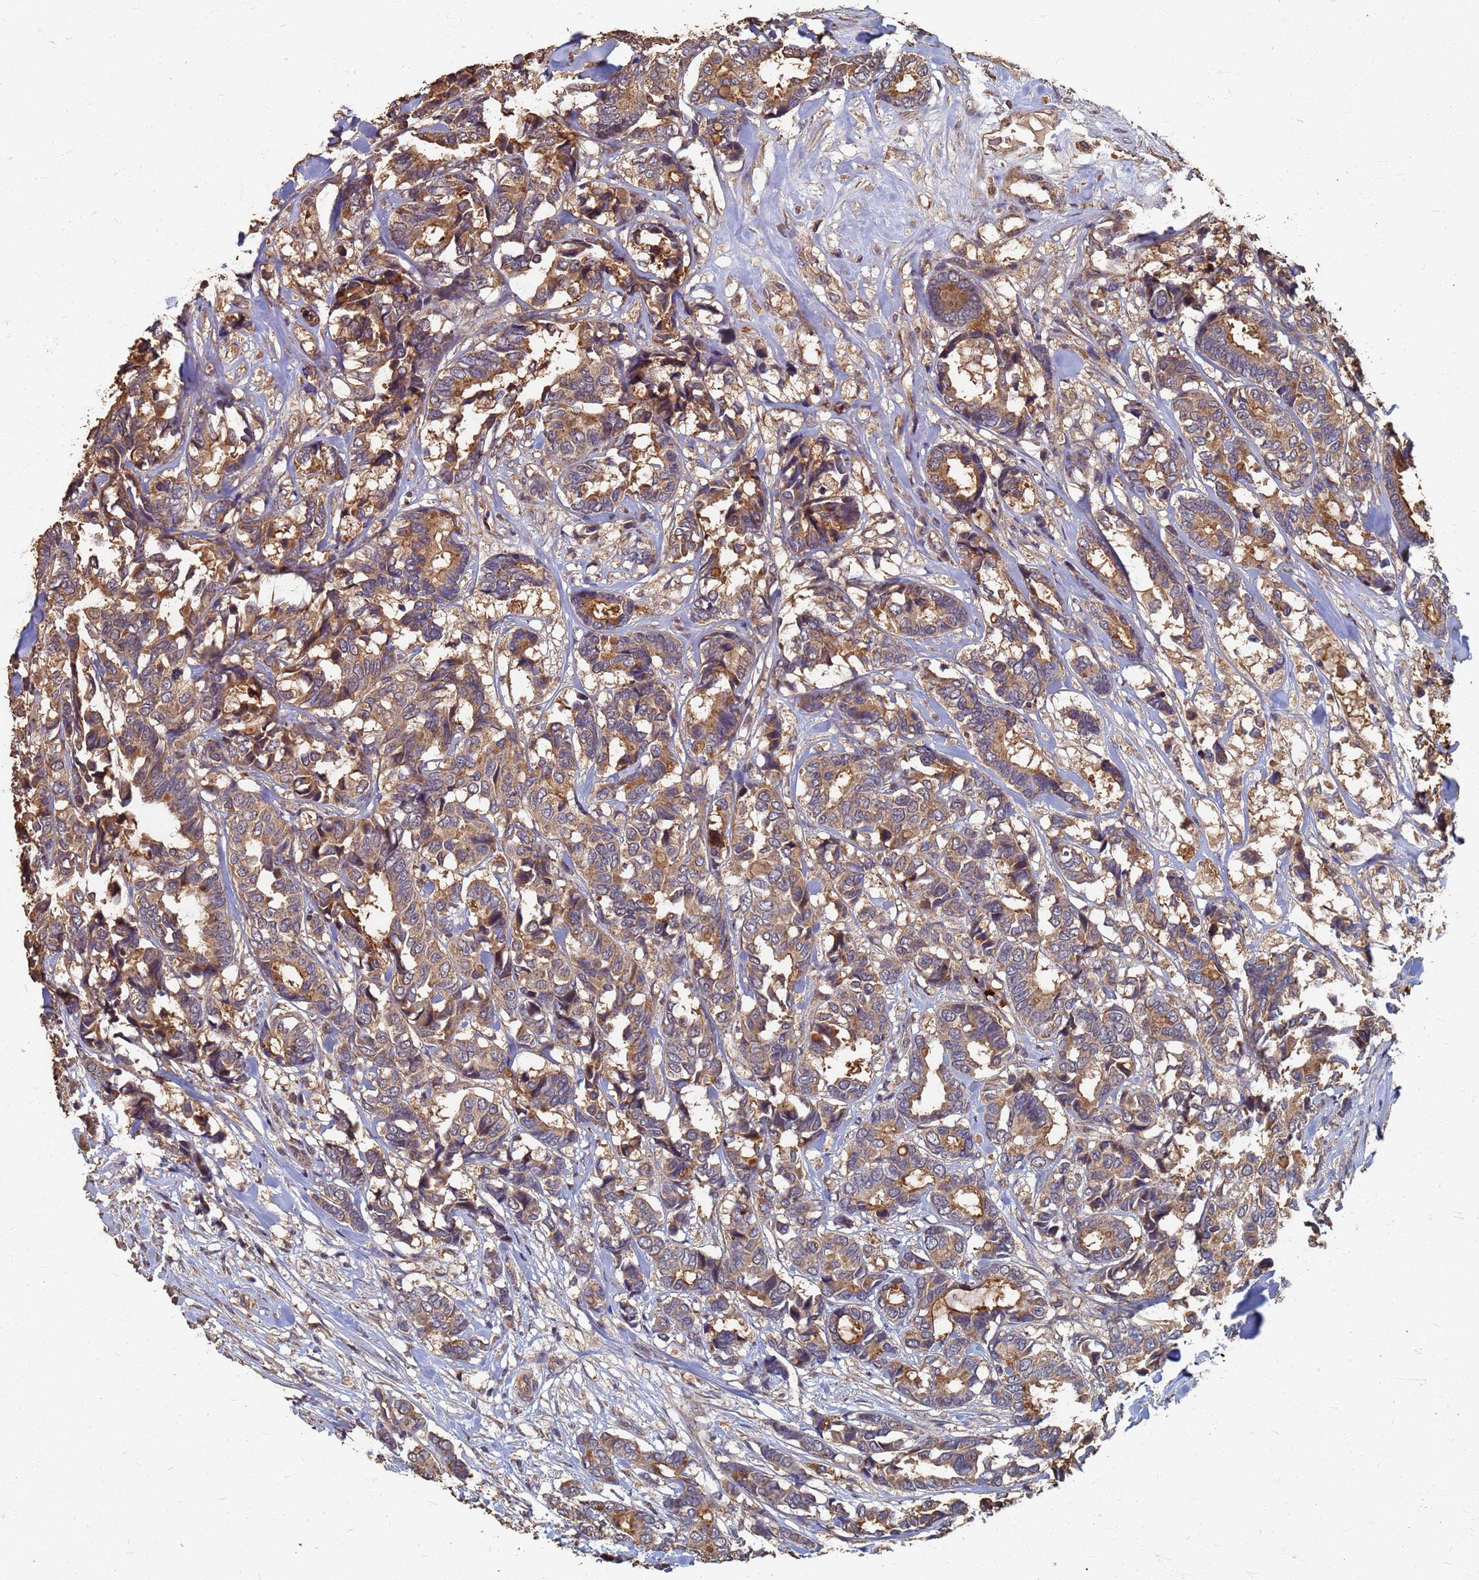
{"staining": {"intensity": "moderate", "quantity": ">75%", "location": "cytoplasmic/membranous"}, "tissue": "breast cancer", "cell_type": "Tumor cells", "image_type": "cancer", "snomed": [{"axis": "morphology", "description": "Duct carcinoma"}, {"axis": "topography", "description": "Breast"}], "caption": "This is an image of IHC staining of infiltrating ductal carcinoma (breast), which shows moderate staining in the cytoplasmic/membranous of tumor cells.", "gene": "DPH5", "patient": {"sex": "female", "age": 87}}